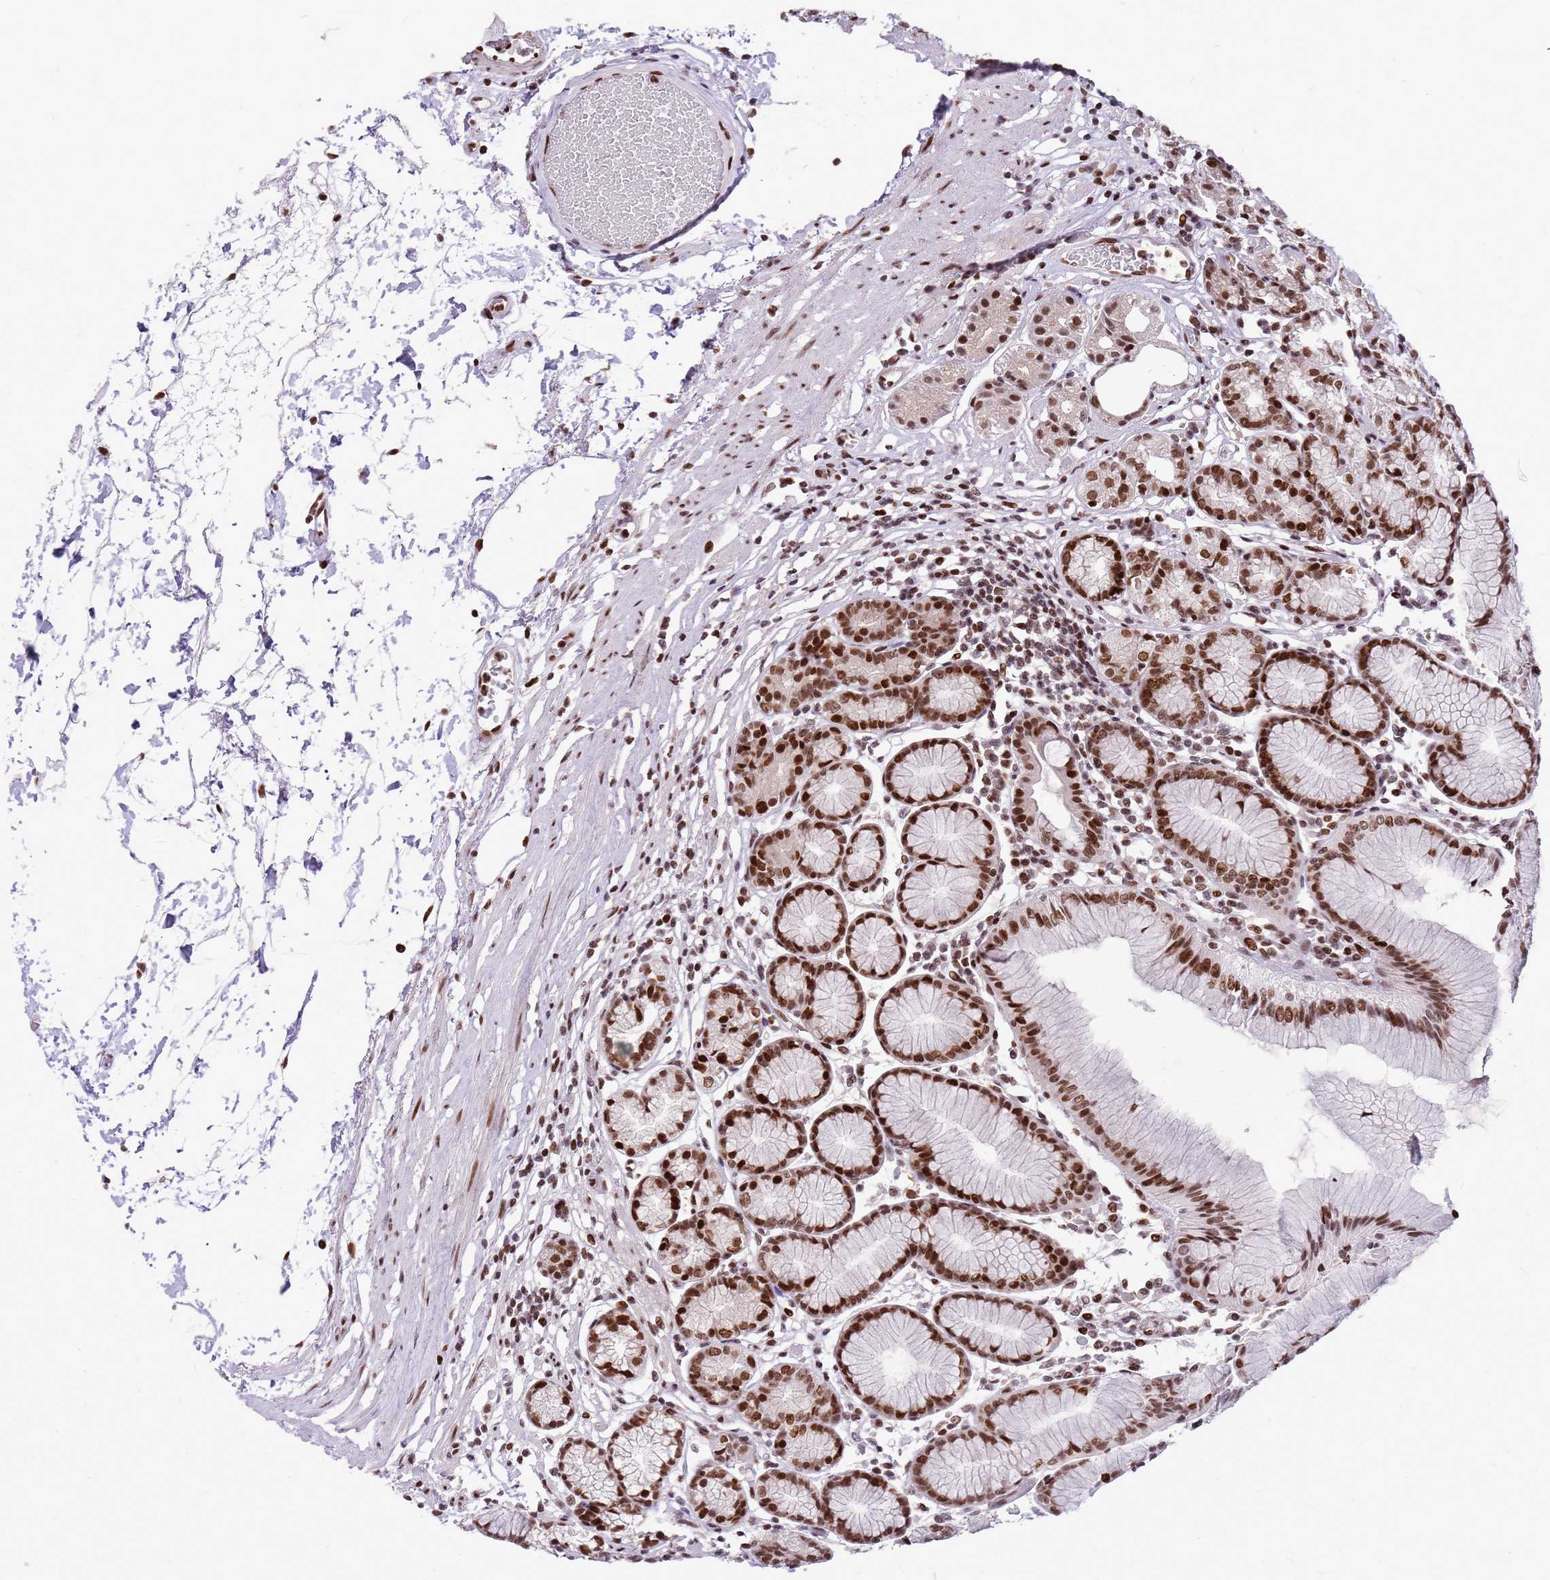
{"staining": {"intensity": "strong", "quantity": "25%-75%", "location": "nuclear"}, "tissue": "stomach", "cell_type": "Glandular cells", "image_type": "normal", "snomed": [{"axis": "morphology", "description": "Normal tissue, NOS"}, {"axis": "topography", "description": "Stomach"}], "caption": "IHC staining of normal stomach, which exhibits high levels of strong nuclear positivity in about 25%-75% of glandular cells indicating strong nuclear protein staining. The staining was performed using DAB (3,3'-diaminobenzidine) (brown) for protein detection and nuclei were counterstained in hematoxylin (blue).", "gene": "WASHC4", "patient": {"sex": "female", "age": 57}}